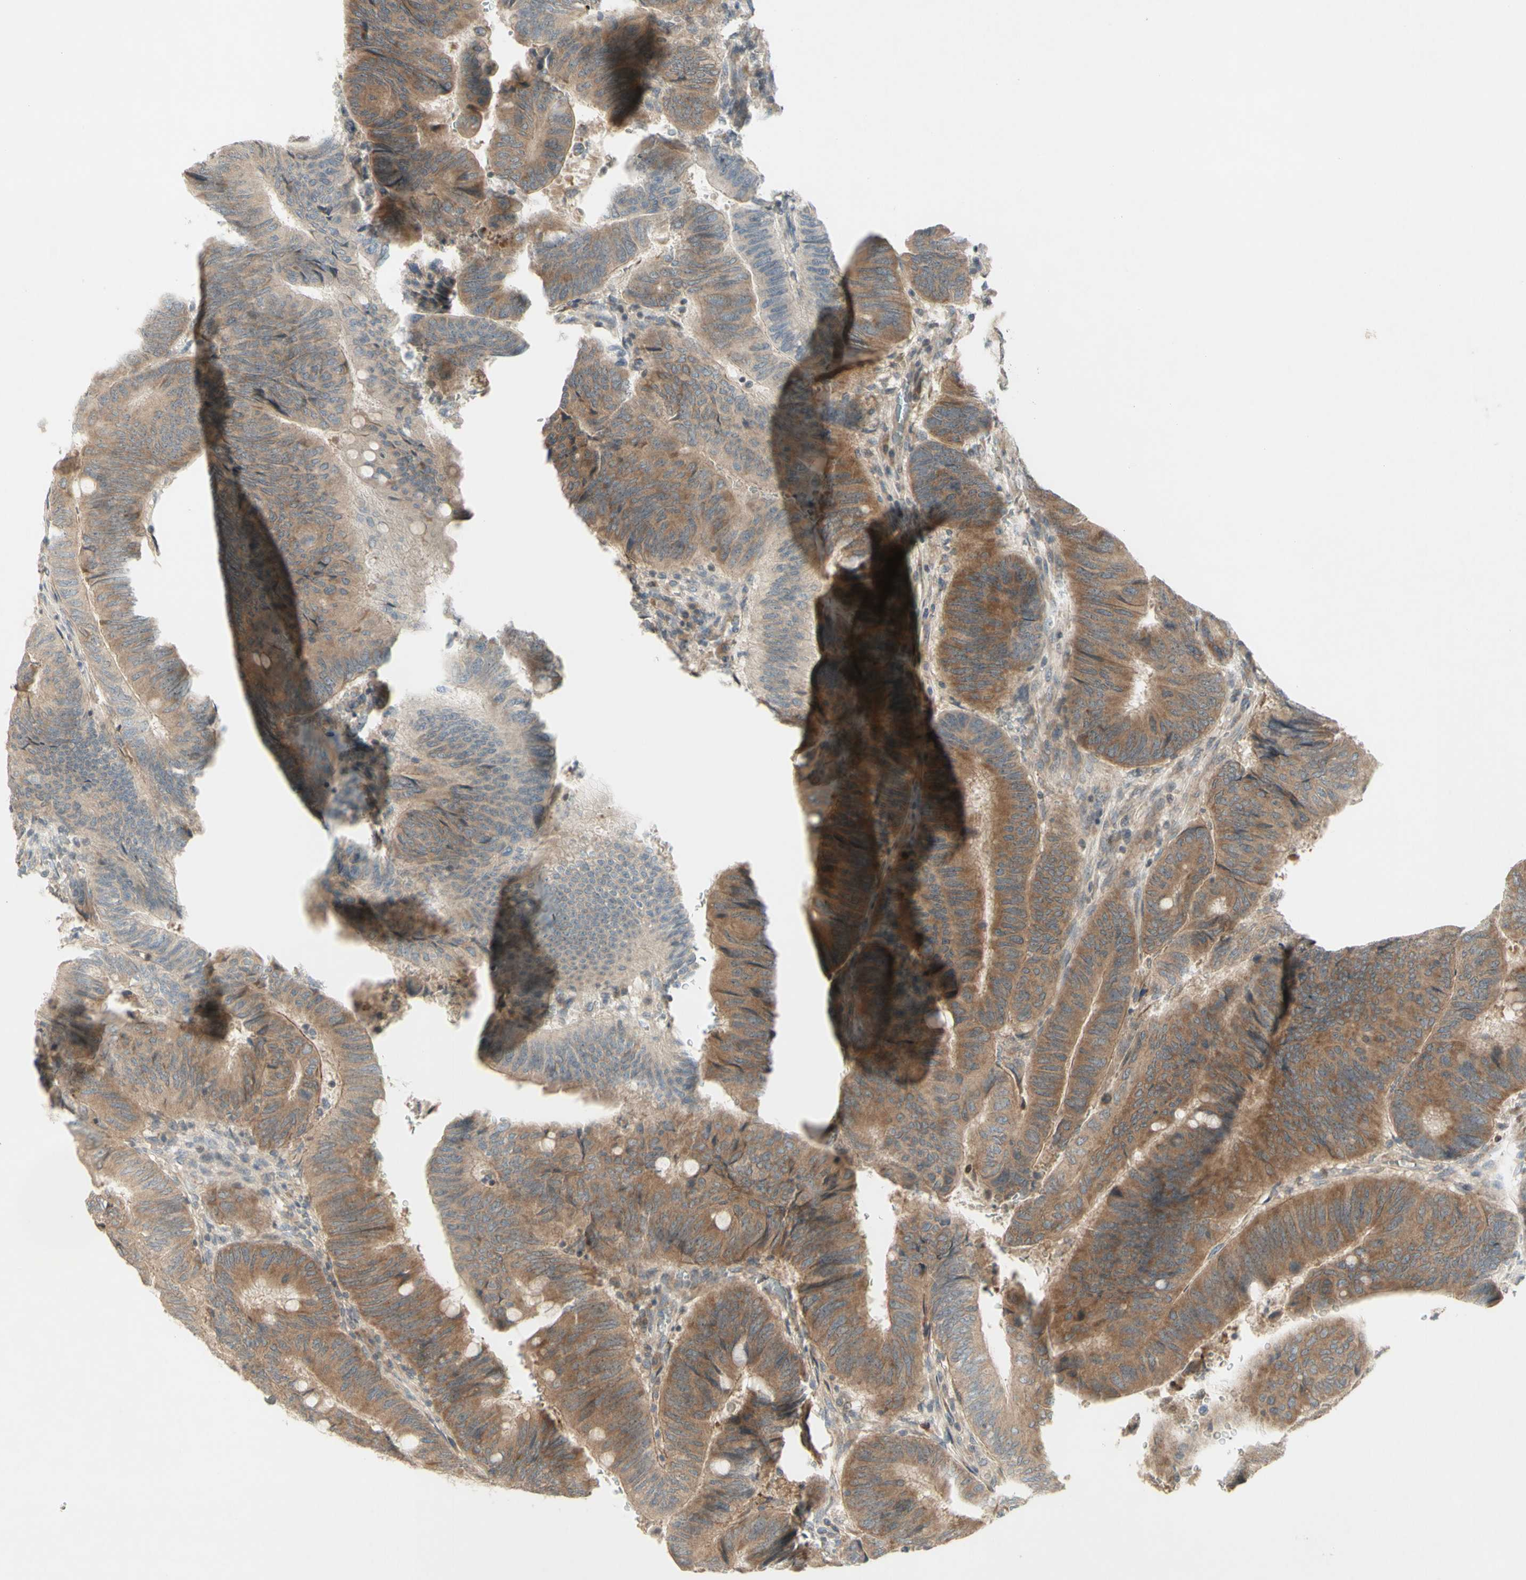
{"staining": {"intensity": "moderate", "quantity": ">75%", "location": "cytoplasmic/membranous"}, "tissue": "colorectal cancer", "cell_type": "Tumor cells", "image_type": "cancer", "snomed": [{"axis": "morphology", "description": "Normal tissue, NOS"}, {"axis": "morphology", "description": "Adenocarcinoma, NOS"}, {"axis": "topography", "description": "Rectum"}, {"axis": "topography", "description": "Peripheral nerve tissue"}], "caption": "Colorectal cancer was stained to show a protein in brown. There is medium levels of moderate cytoplasmic/membranous staining in about >75% of tumor cells.", "gene": "ETF1", "patient": {"sex": "male", "age": 92}}